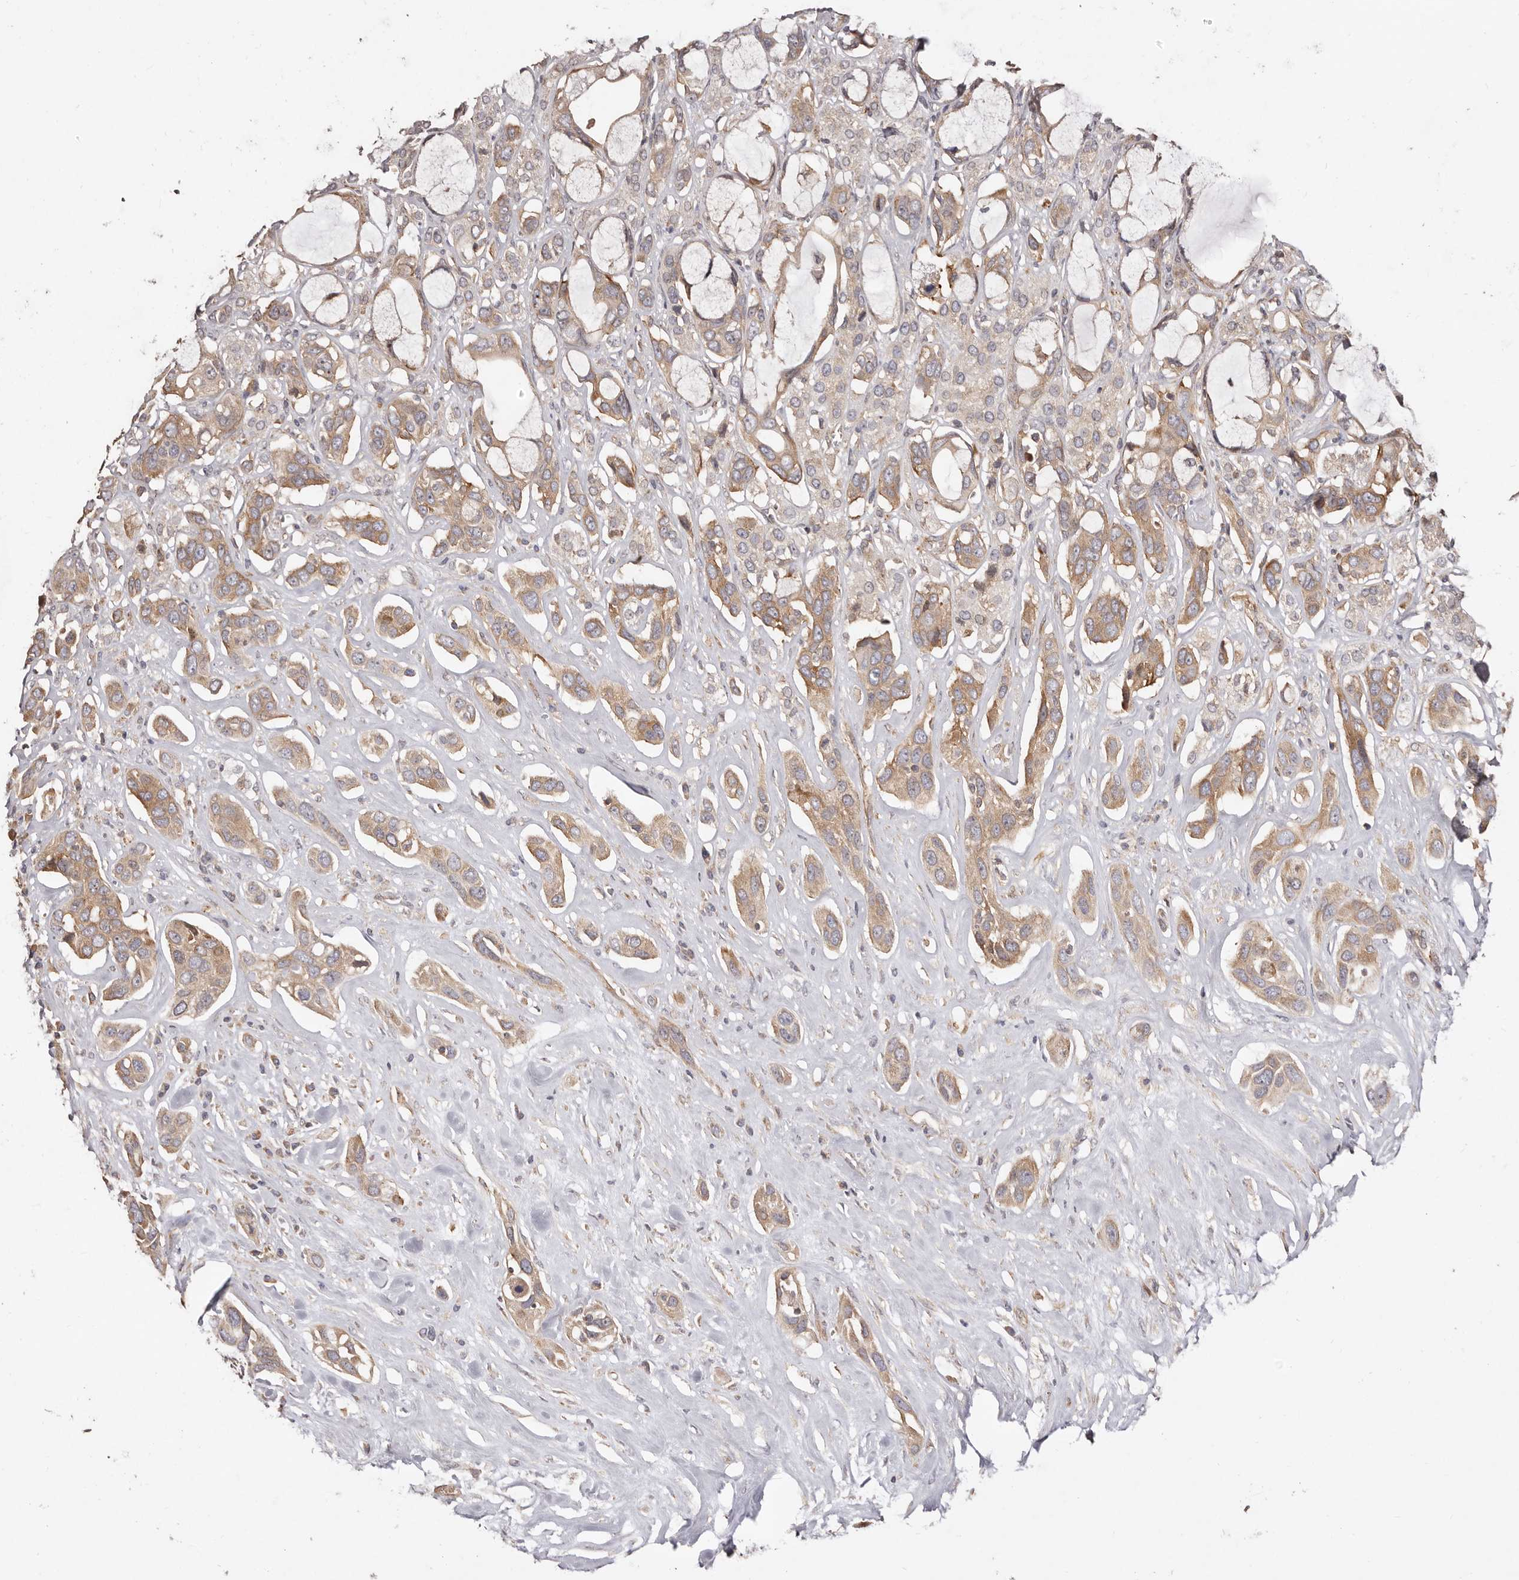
{"staining": {"intensity": "moderate", "quantity": ">75%", "location": "cytoplasmic/membranous"}, "tissue": "pancreatic cancer", "cell_type": "Tumor cells", "image_type": "cancer", "snomed": [{"axis": "morphology", "description": "Adenocarcinoma, NOS"}, {"axis": "topography", "description": "Pancreas"}], "caption": "Immunohistochemistry (DAB) staining of human pancreatic cancer demonstrates moderate cytoplasmic/membranous protein staining in approximately >75% of tumor cells.", "gene": "RPS6", "patient": {"sex": "female", "age": 60}}